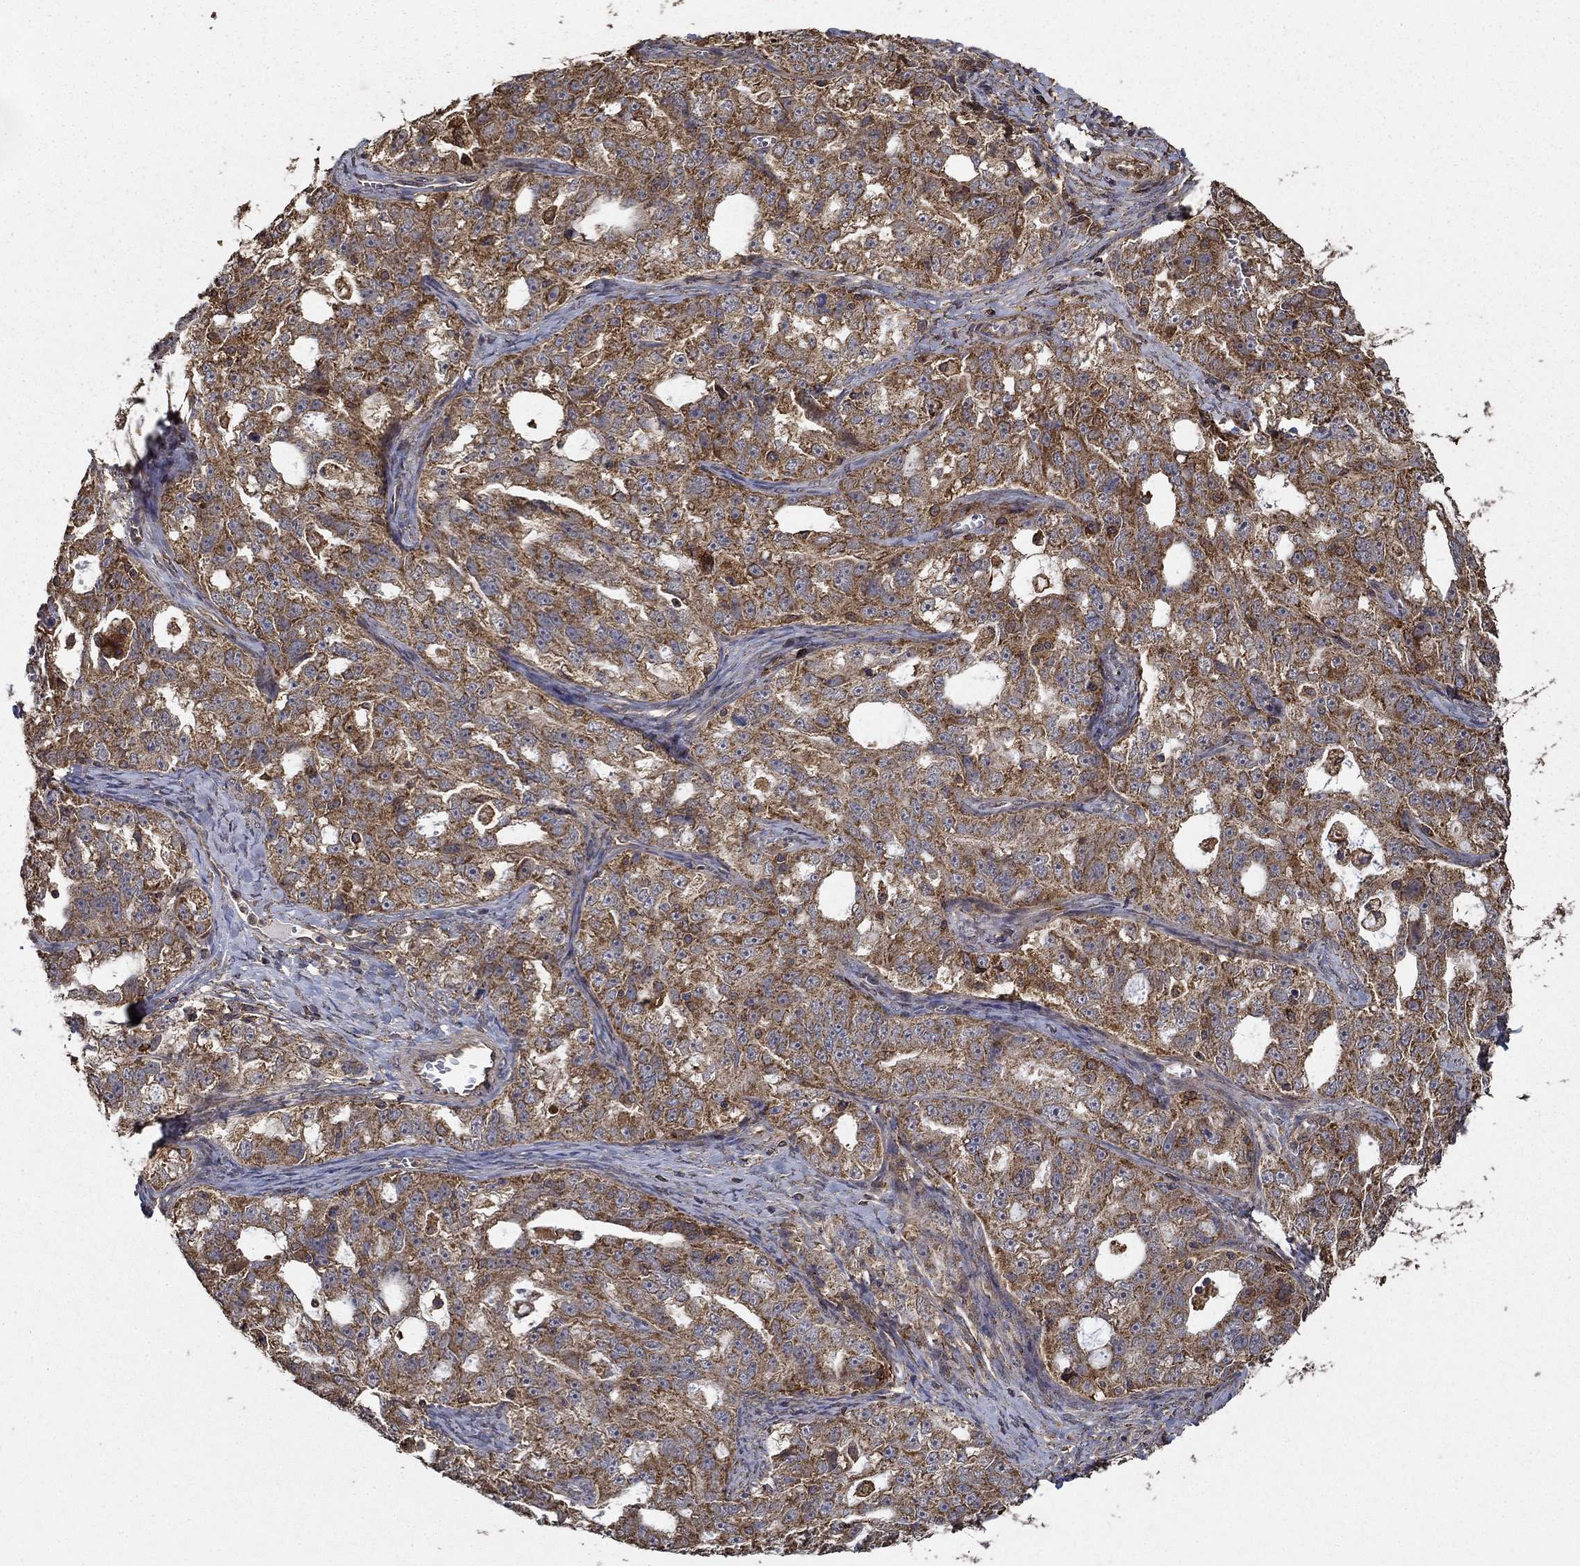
{"staining": {"intensity": "strong", "quantity": ">75%", "location": "cytoplasmic/membranous"}, "tissue": "ovarian cancer", "cell_type": "Tumor cells", "image_type": "cancer", "snomed": [{"axis": "morphology", "description": "Cystadenocarcinoma, serous, NOS"}, {"axis": "topography", "description": "Ovary"}], "caption": "A brown stain labels strong cytoplasmic/membranous staining of a protein in human ovarian serous cystadenocarcinoma tumor cells.", "gene": "IFRD1", "patient": {"sex": "female", "age": 51}}